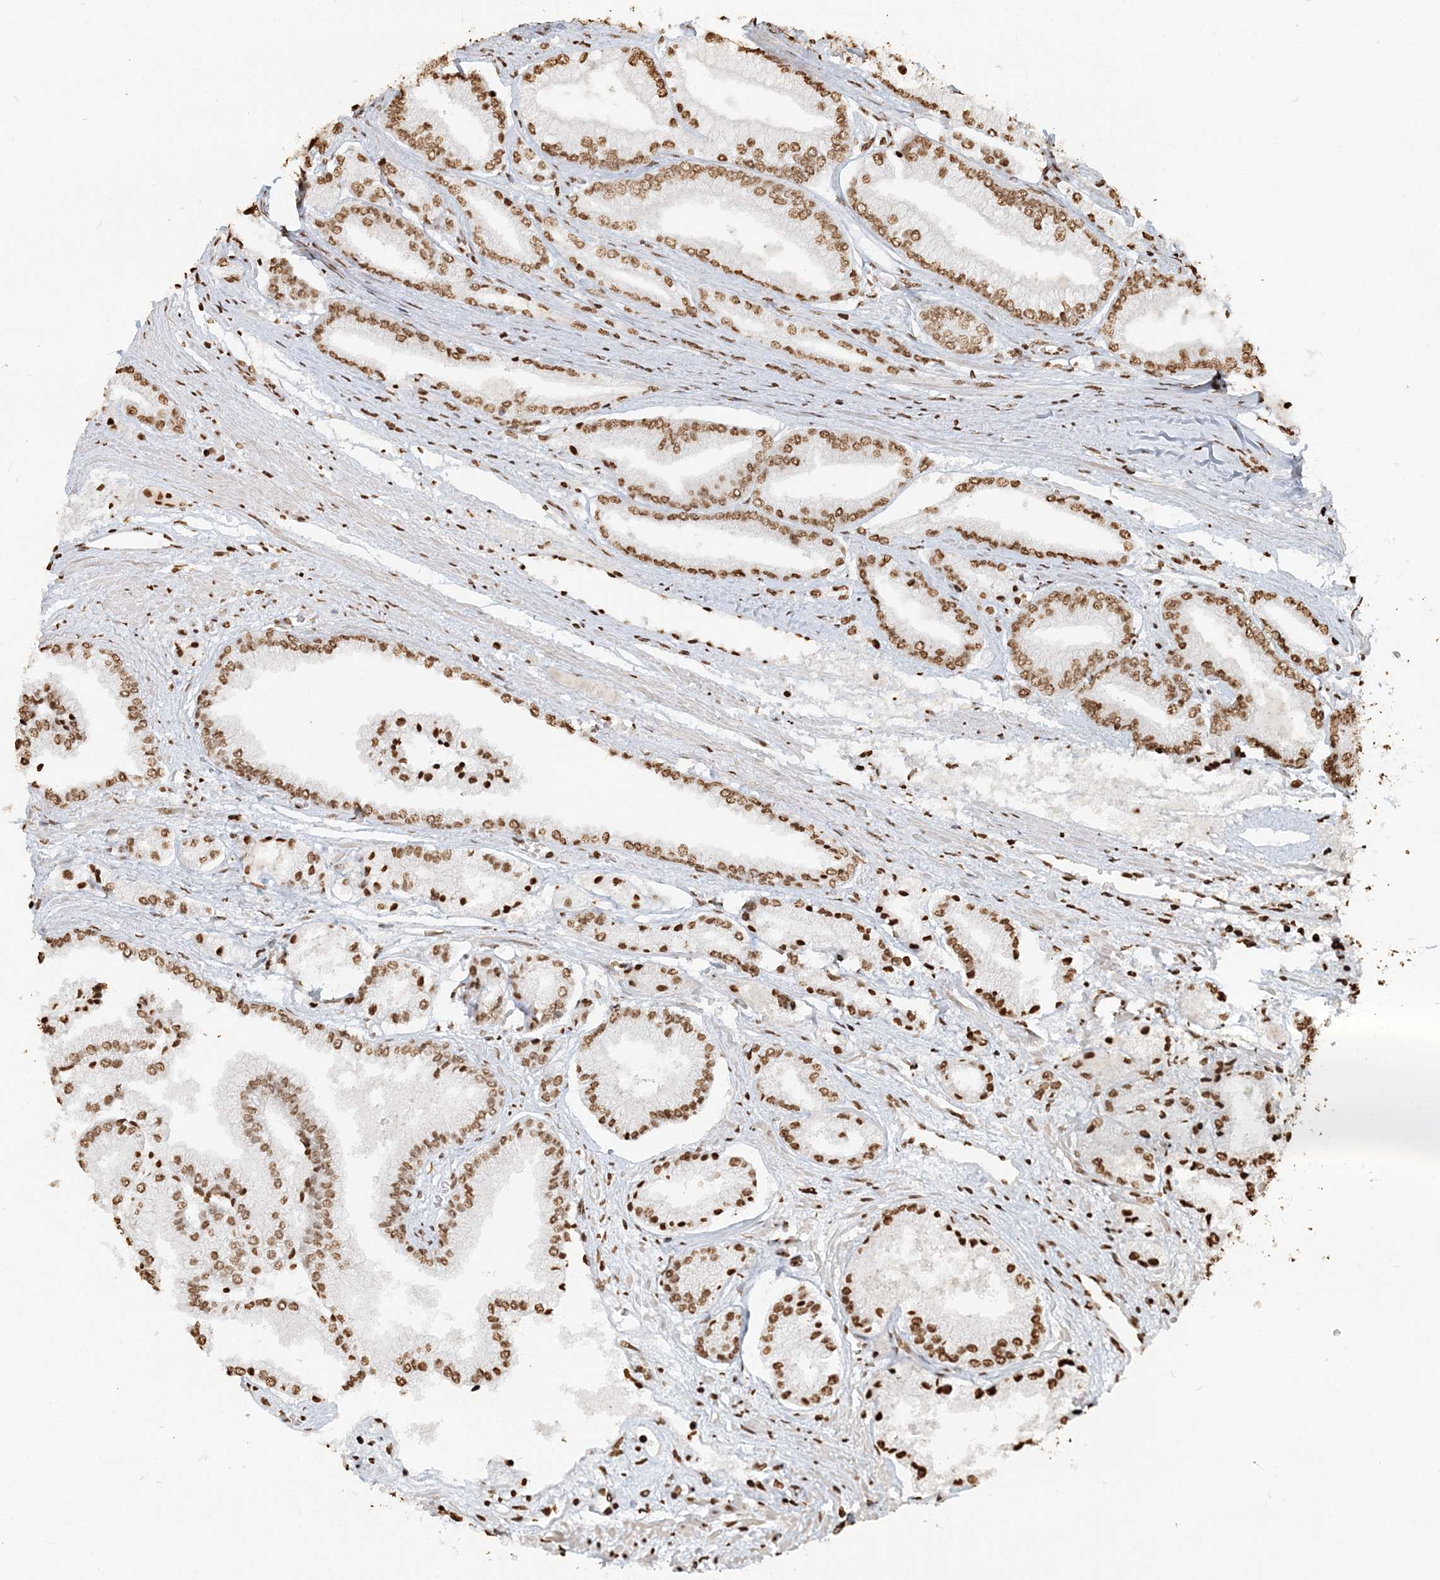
{"staining": {"intensity": "moderate", "quantity": ">75%", "location": "nuclear"}, "tissue": "prostate cancer", "cell_type": "Tumor cells", "image_type": "cancer", "snomed": [{"axis": "morphology", "description": "Adenocarcinoma, Low grade"}, {"axis": "topography", "description": "Prostate"}], "caption": "Moderate nuclear positivity for a protein is present in approximately >75% of tumor cells of prostate cancer using IHC.", "gene": "H3-3B", "patient": {"sex": "male", "age": 52}}